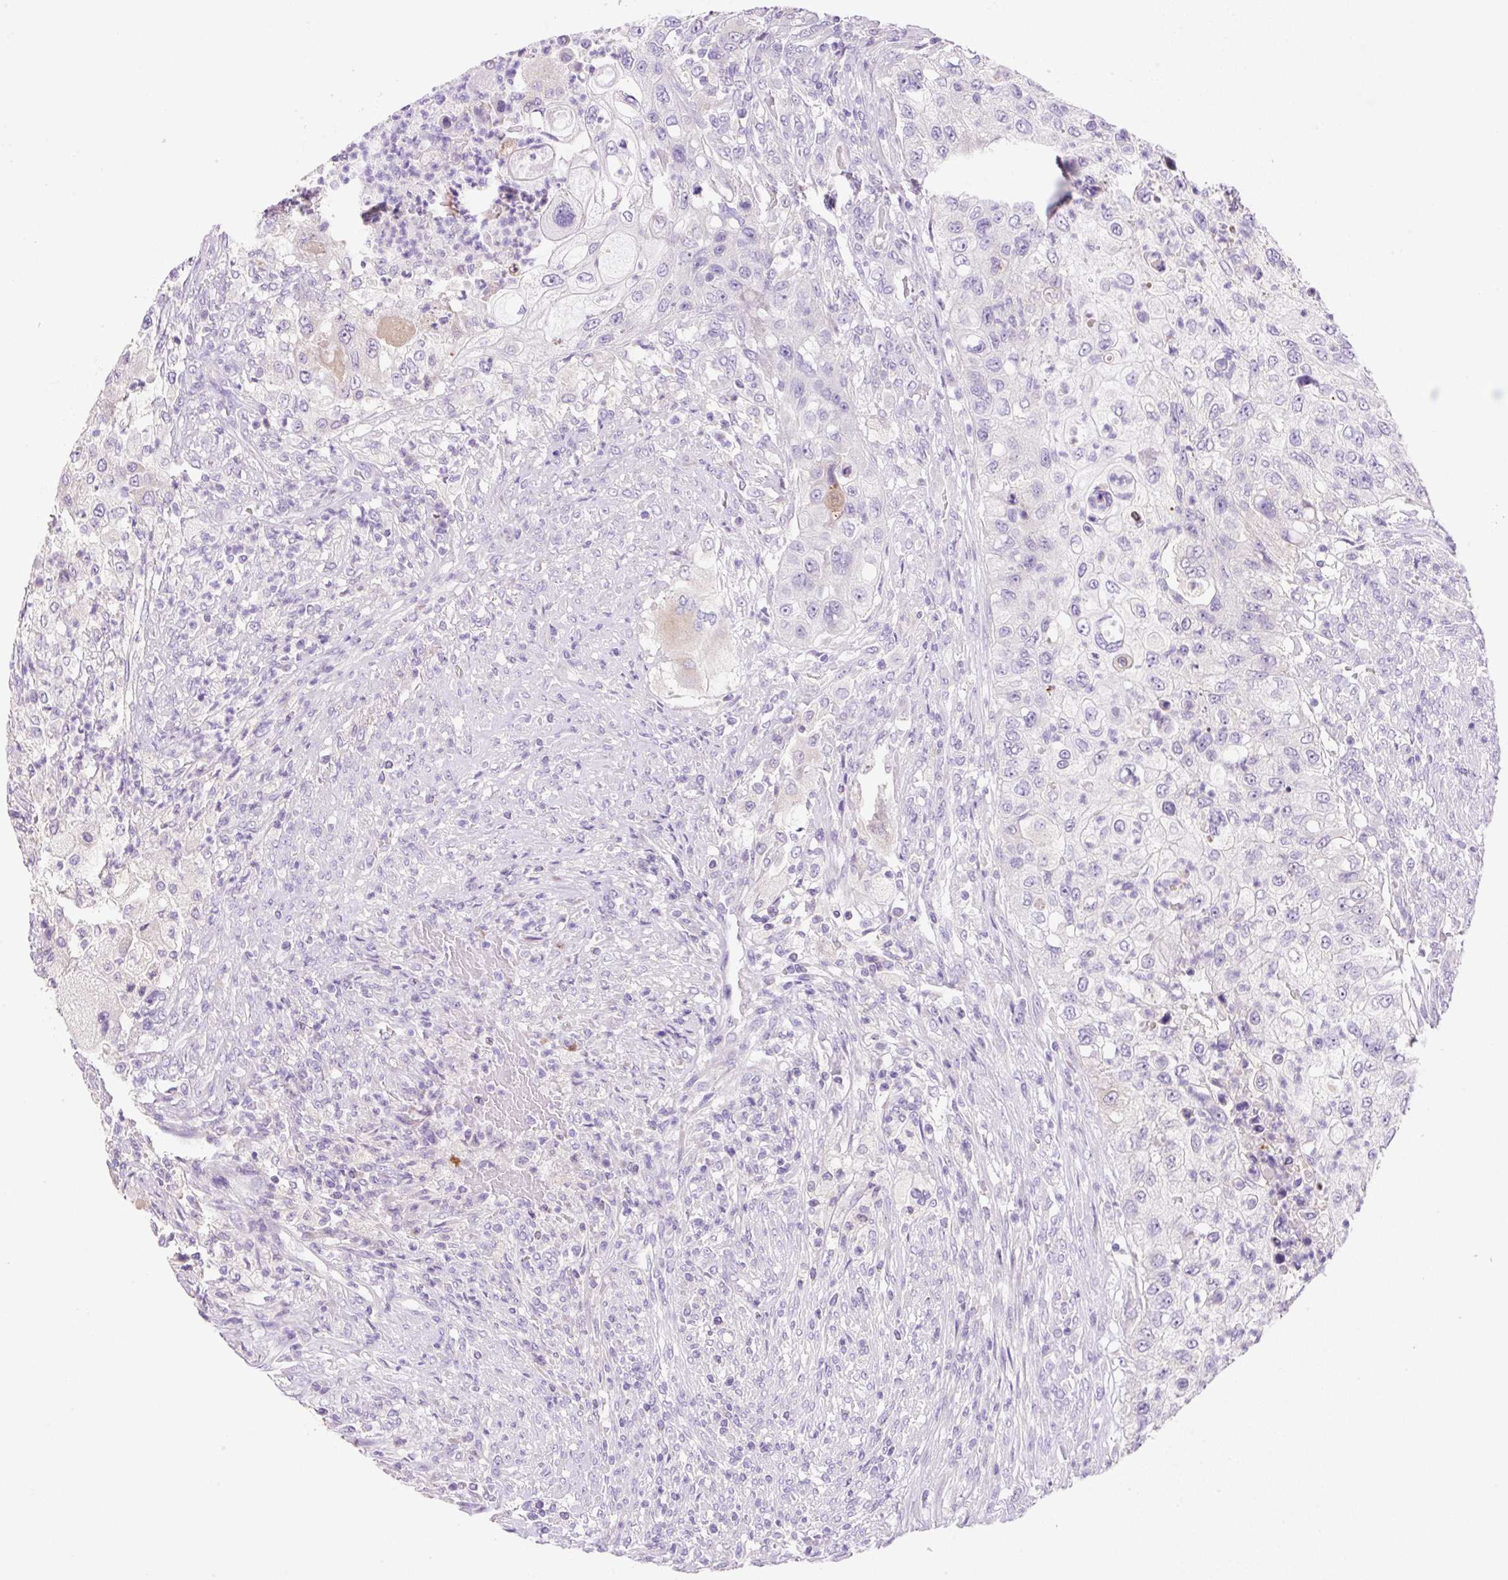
{"staining": {"intensity": "negative", "quantity": "none", "location": "none"}, "tissue": "urothelial cancer", "cell_type": "Tumor cells", "image_type": "cancer", "snomed": [{"axis": "morphology", "description": "Urothelial carcinoma, High grade"}, {"axis": "topography", "description": "Urinary bladder"}], "caption": "Immunohistochemical staining of urothelial cancer reveals no significant positivity in tumor cells. (DAB IHC visualized using brightfield microscopy, high magnification).", "gene": "NDST3", "patient": {"sex": "female", "age": 60}}